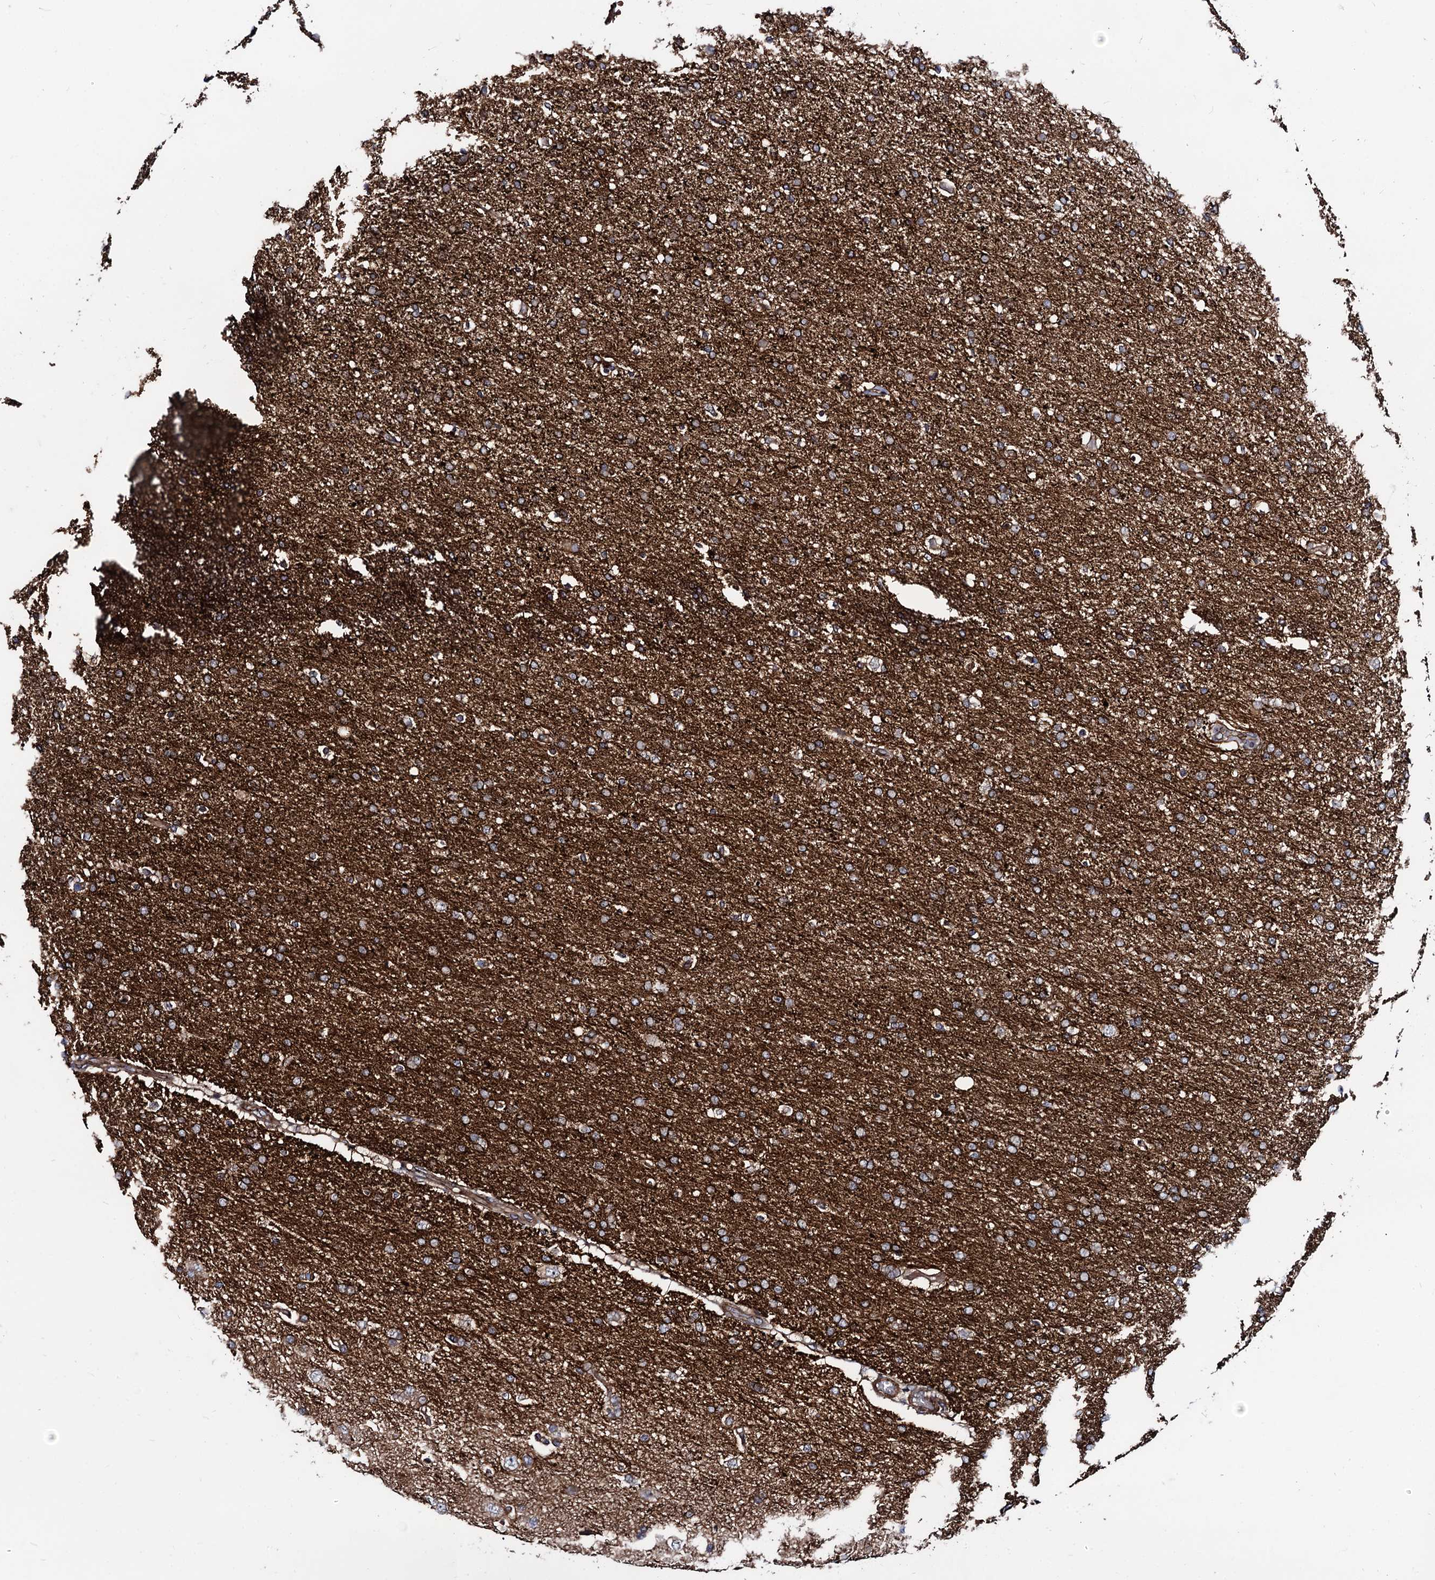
{"staining": {"intensity": "strong", "quantity": ">75%", "location": "cytoplasmic/membranous"}, "tissue": "glioma", "cell_type": "Tumor cells", "image_type": "cancer", "snomed": [{"axis": "morphology", "description": "Glioma, malignant, High grade"}, {"axis": "topography", "description": "Brain"}], "caption": "Tumor cells display high levels of strong cytoplasmic/membranous staining in about >75% of cells in human malignant glioma (high-grade). (DAB (3,3'-diaminobenzidine) IHC with brightfield microscopy, high magnification).", "gene": "KXD1", "patient": {"sex": "male", "age": 72}}